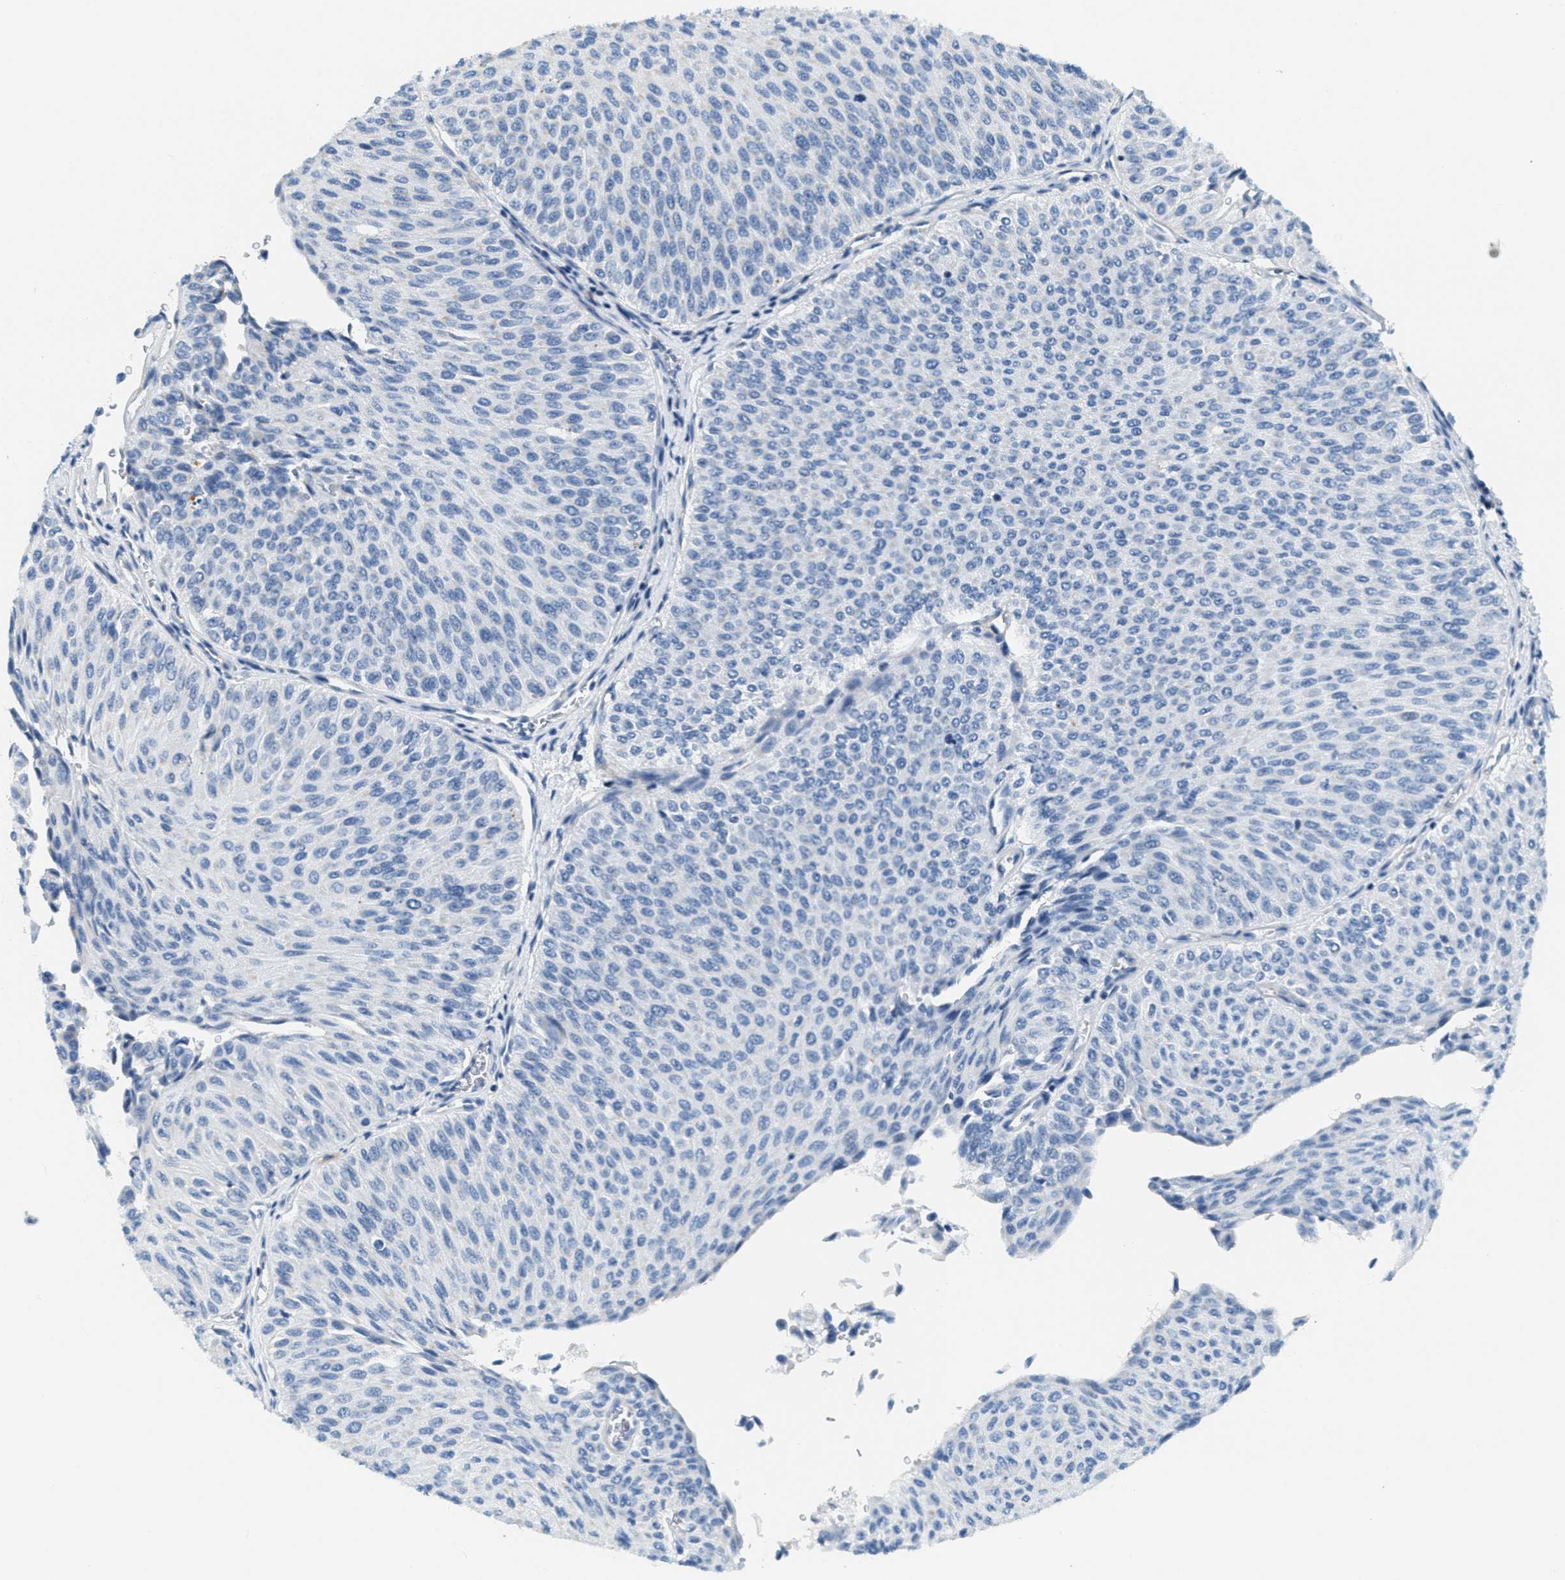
{"staining": {"intensity": "negative", "quantity": "none", "location": "none"}, "tissue": "urothelial cancer", "cell_type": "Tumor cells", "image_type": "cancer", "snomed": [{"axis": "morphology", "description": "Urothelial carcinoma, Low grade"}, {"axis": "topography", "description": "Urinary bladder"}], "caption": "A high-resolution histopathology image shows IHC staining of urothelial cancer, which exhibits no significant staining in tumor cells.", "gene": "CA4", "patient": {"sex": "male", "age": 78}}